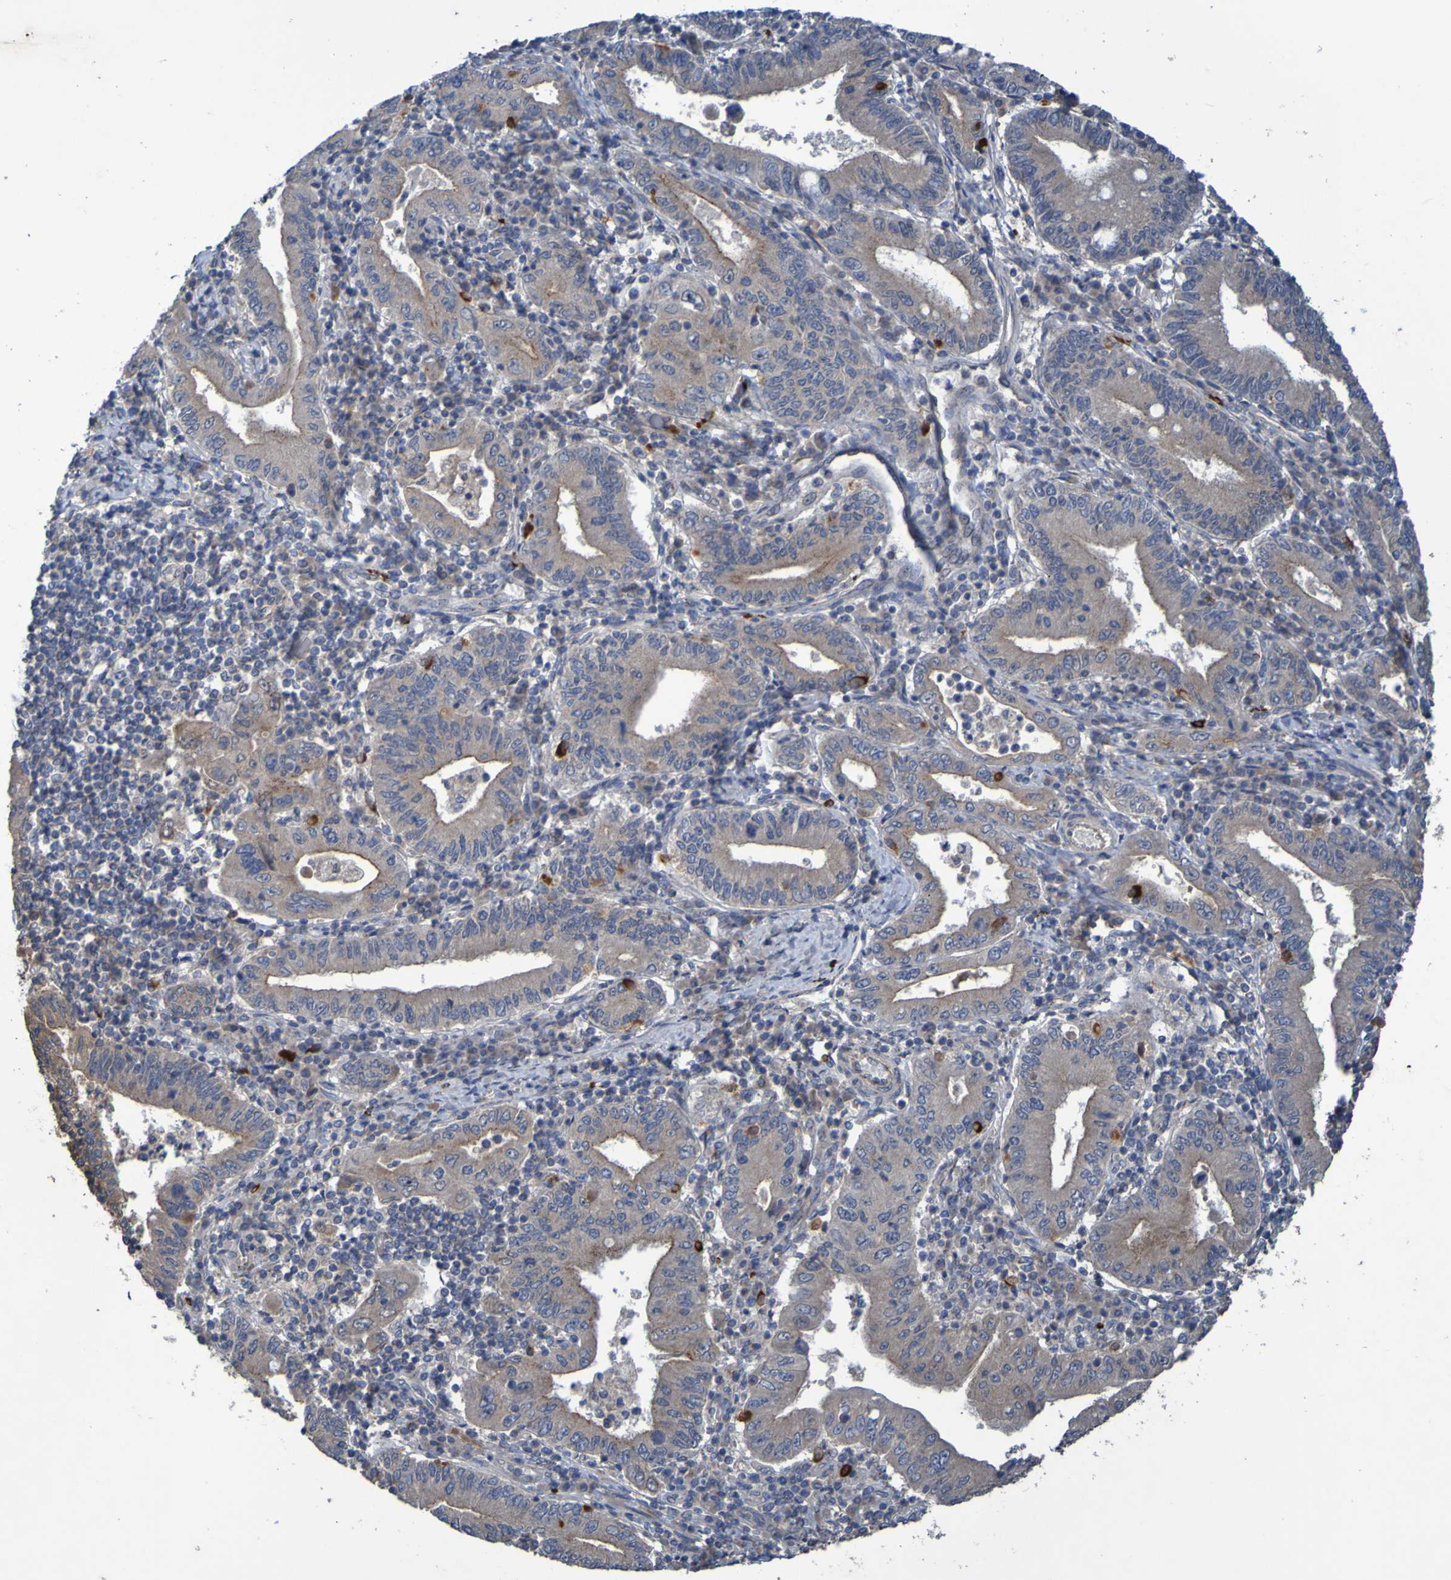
{"staining": {"intensity": "weak", "quantity": ">75%", "location": "cytoplasmic/membranous"}, "tissue": "stomach cancer", "cell_type": "Tumor cells", "image_type": "cancer", "snomed": [{"axis": "morphology", "description": "Normal tissue, NOS"}, {"axis": "morphology", "description": "Adenocarcinoma, NOS"}, {"axis": "topography", "description": "Esophagus"}, {"axis": "topography", "description": "Stomach, upper"}, {"axis": "topography", "description": "Peripheral nerve tissue"}], "caption": "This photomicrograph displays immunohistochemistry (IHC) staining of stomach cancer, with low weak cytoplasmic/membranous staining in approximately >75% of tumor cells.", "gene": "ANGPT4", "patient": {"sex": "male", "age": 62}}